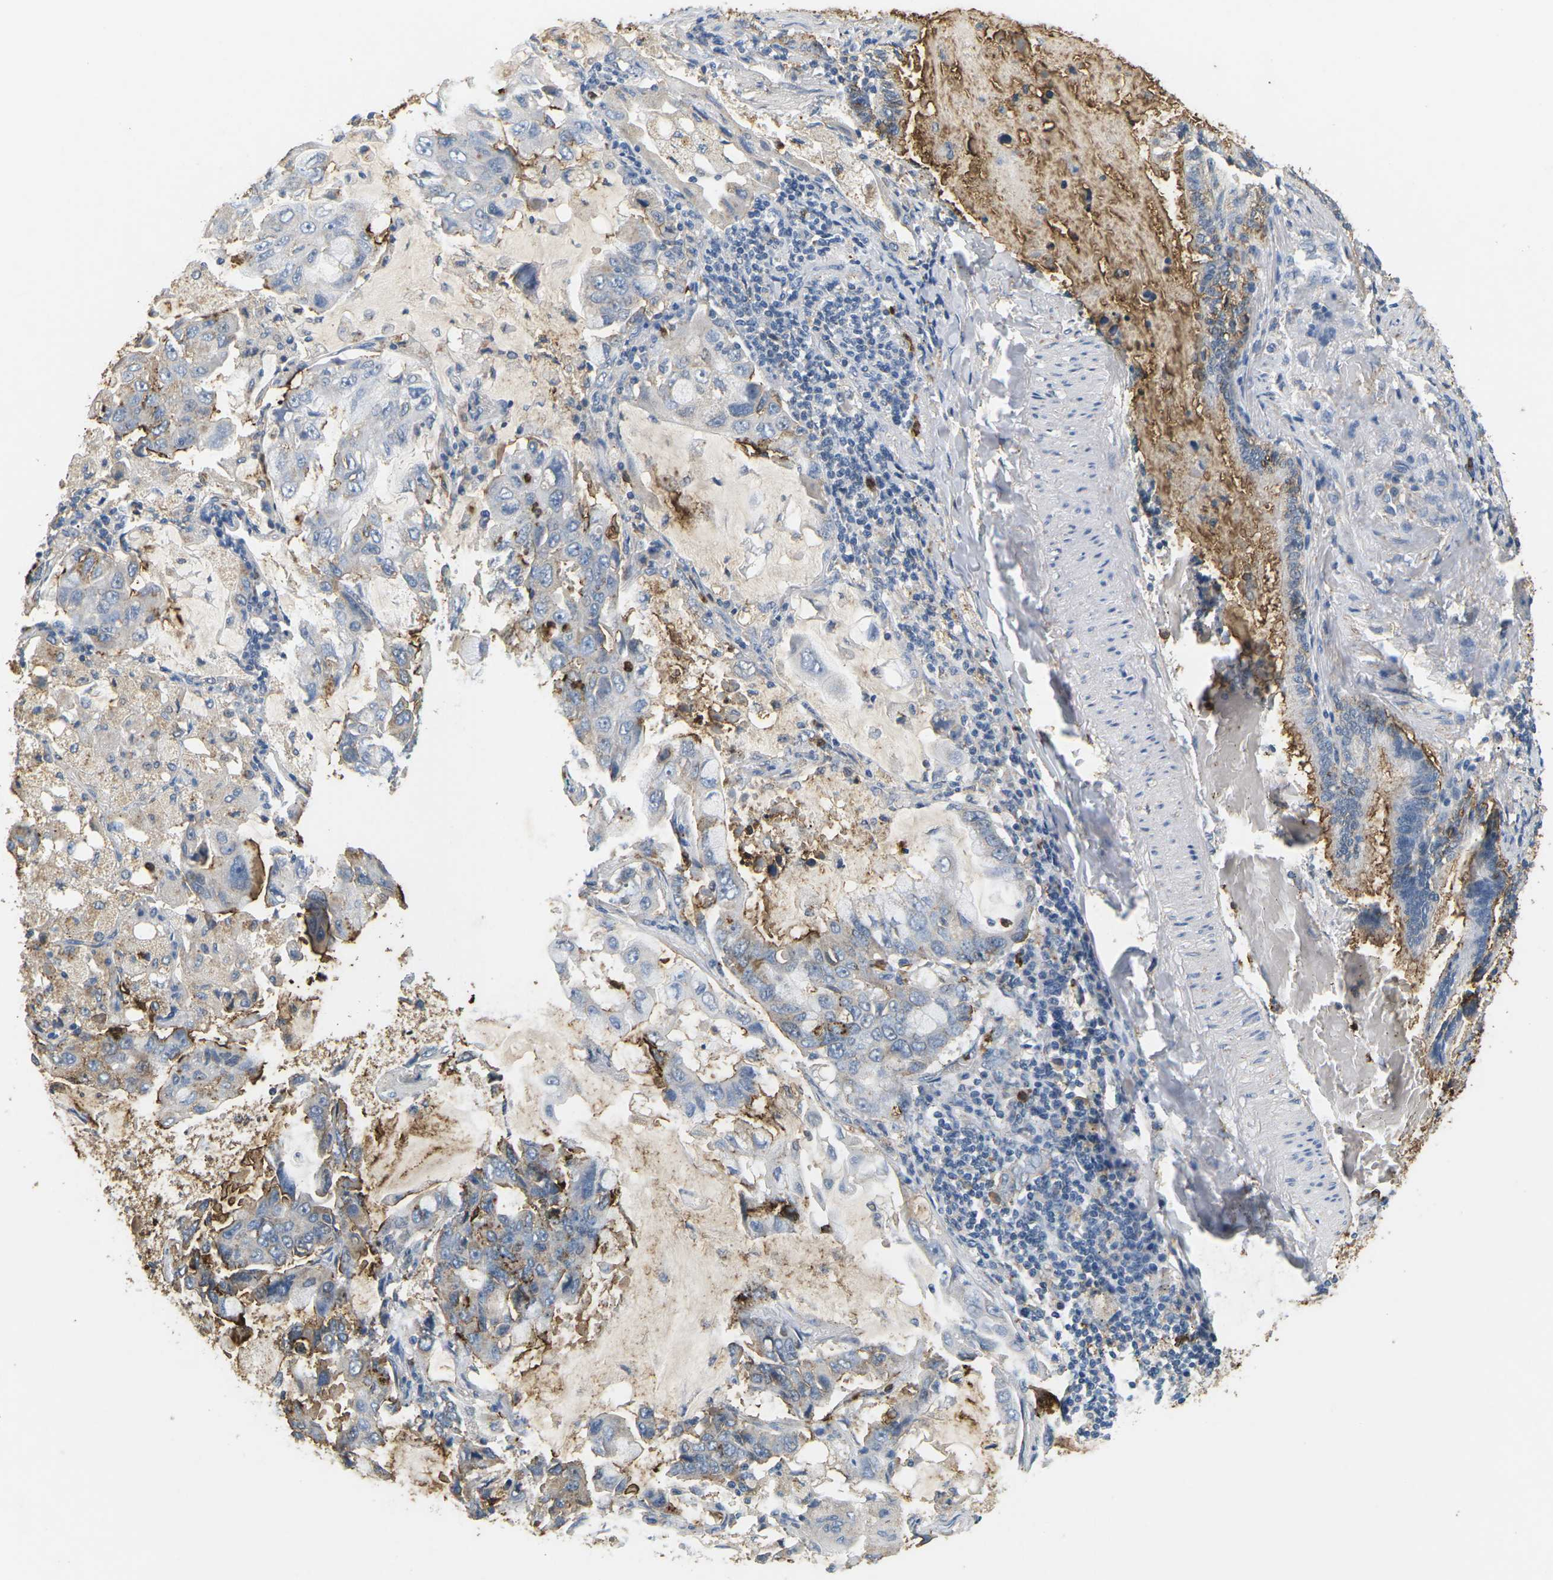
{"staining": {"intensity": "negative", "quantity": "none", "location": "none"}, "tissue": "lung cancer", "cell_type": "Tumor cells", "image_type": "cancer", "snomed": [{"axis": "morphology", "description": "Adenocarcinoma, NOS"}, {"axis": "topography", "description": "Lung"}], "caption": "Immunohistochemistry of human lung adenocarcinoma exhibits no expression in tumor cells.", "gene": "ADM", "patient": {"sex": "male", "age": 64}}